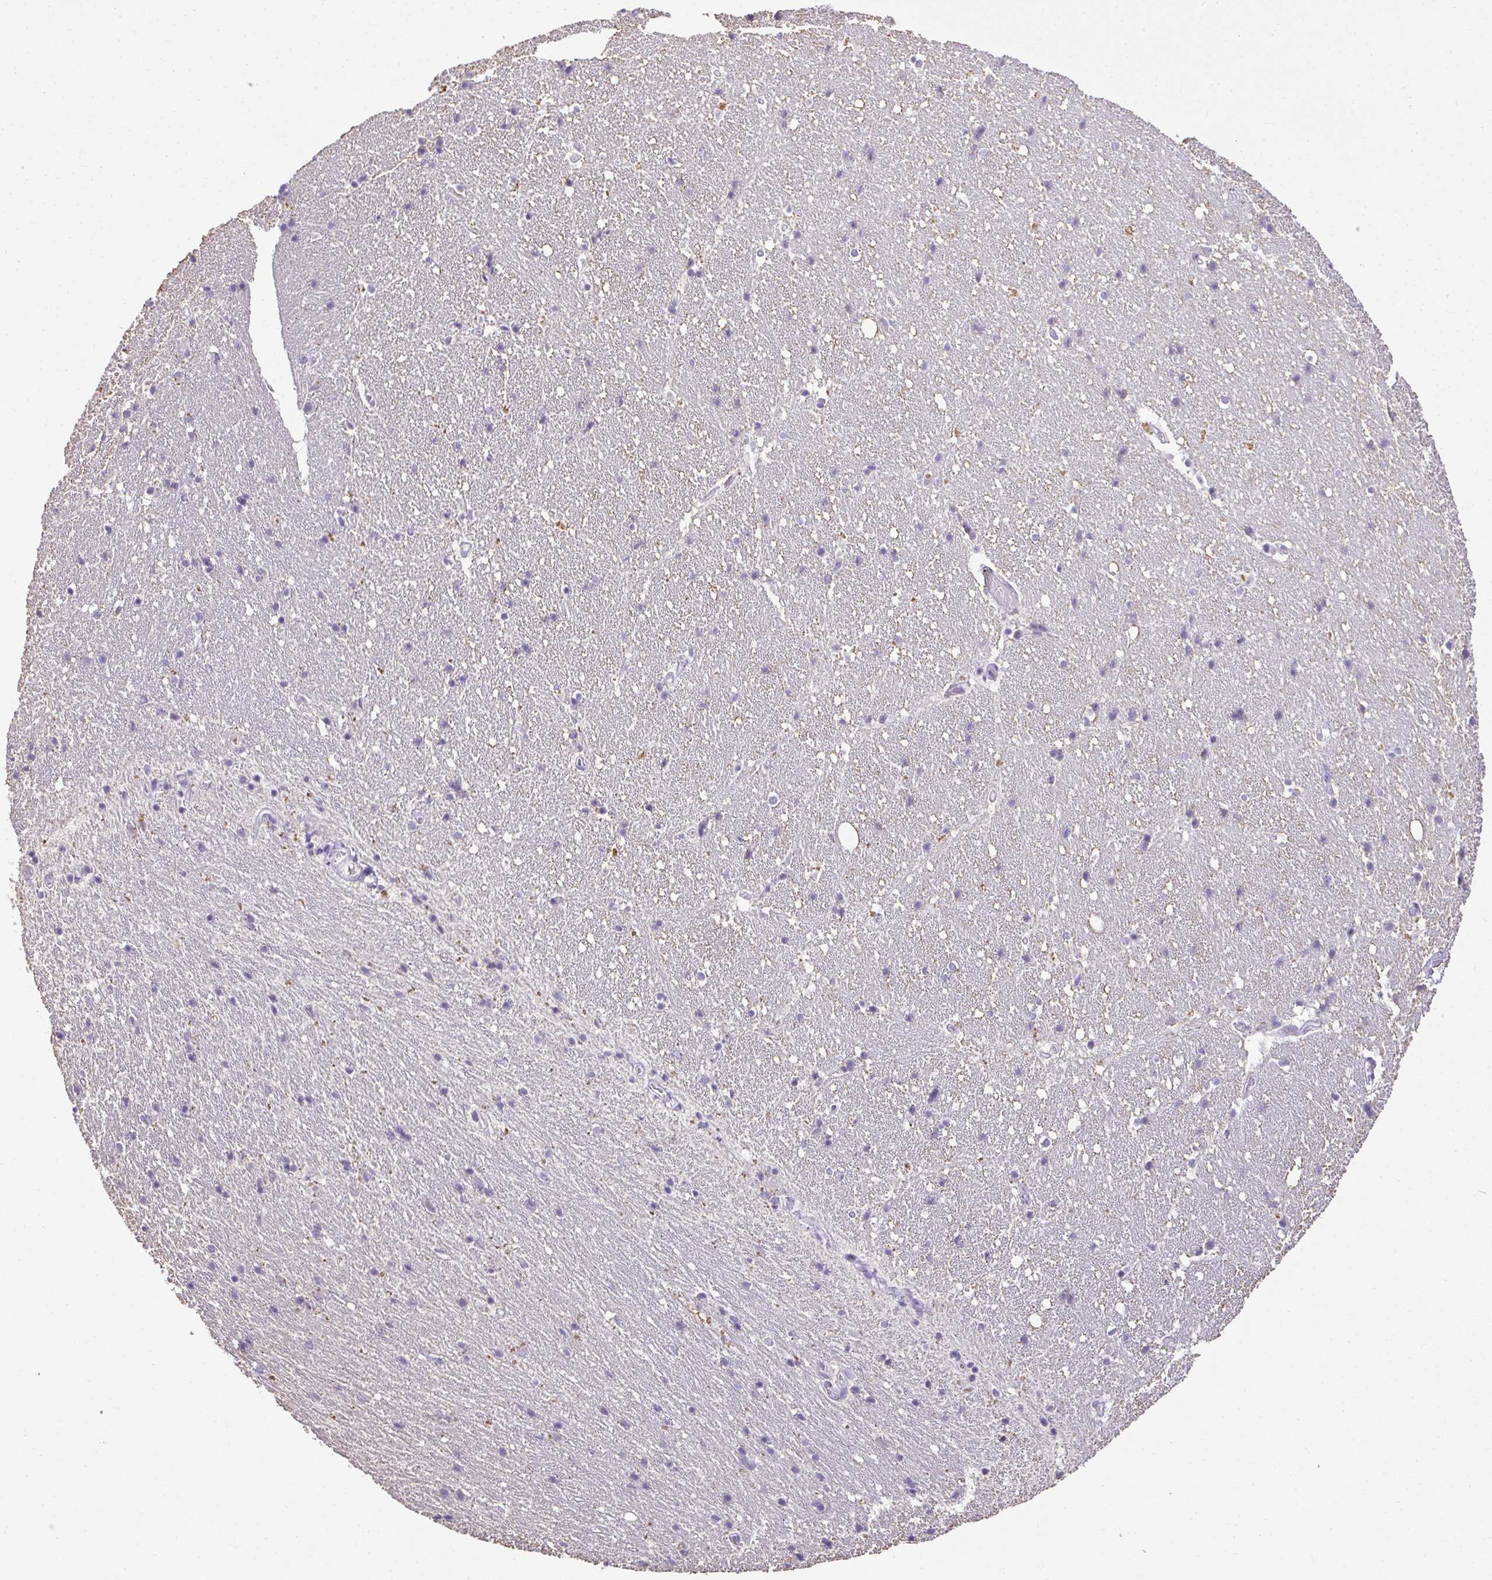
{"staining": {"intensity": "negative", "quantity": "none", "location": "none"}, "tissue": "hippocampus", "cell_type": "Glial cells", "image_type": "normal", "snomed": [{"axis": "morphology", "description": "Normal tissue, NOS"}, {"axis": "topography", "description": "Hippocampus"}], "caption": "This is an immunohistochemistry (IHC) image of benign human hippocampus. There is no staining in glial cells.", "gene": "CMPK1", "patient": {"sex": "male", "age": 63}}